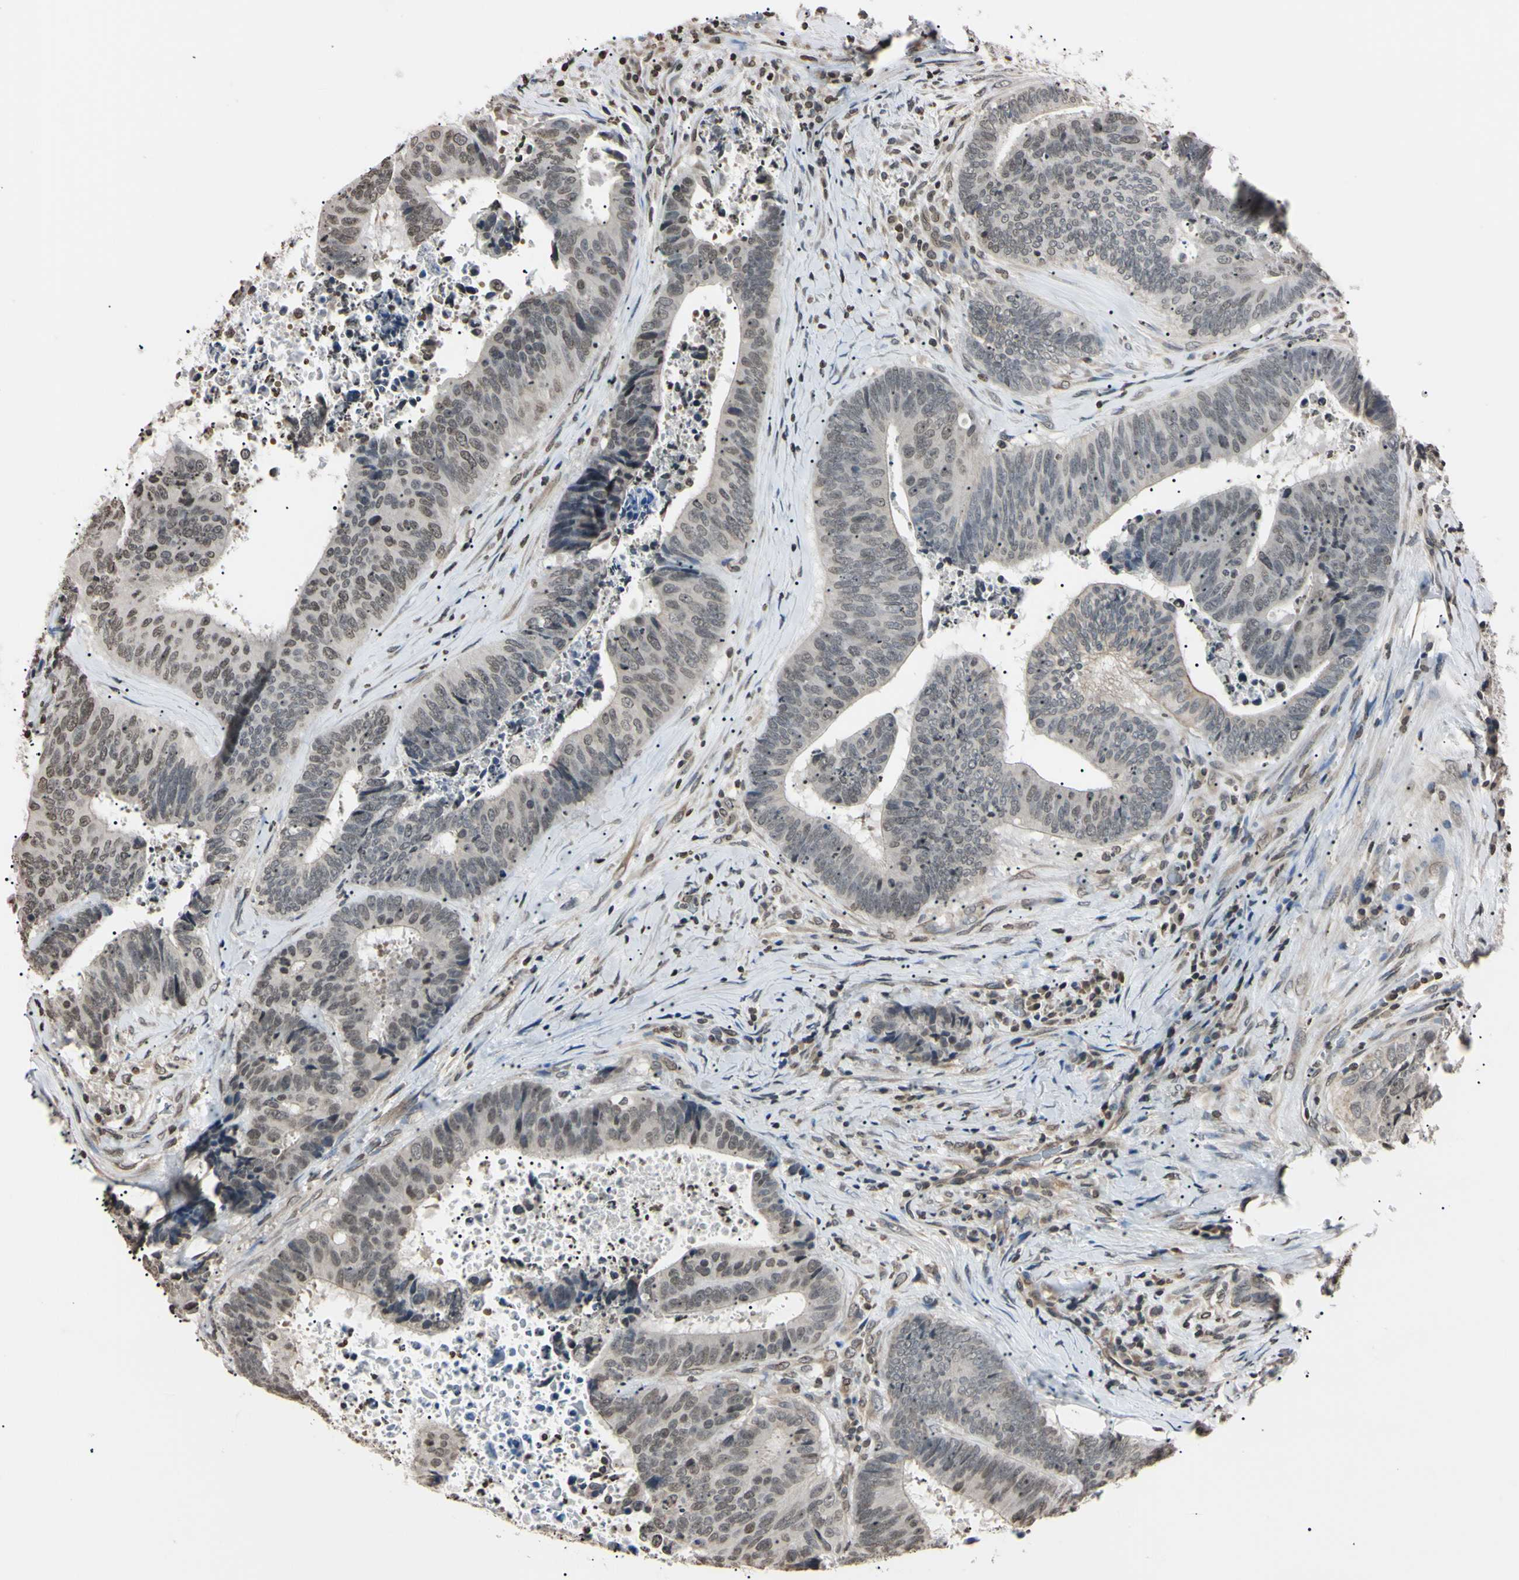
{"staining": {"intensity": "weak", "quantity": ">75%", "location": "nuclear"}, "tissue": "colorectal cancer", "cell_type": "Tumor cells", "image_type": "cancer", "snomed": [{"axis": "morphology", "description": "Adenocarcinoma, NOS"}, {"axis": "topography", "description": "Rectum"}], "caption": "DAB (3,3'-diaminobenzidine) immunohistochemical staining of colorectal cancer (adenocarcinoma) exhibits weak nuclear protein staining in approximately >75% of tumor cells. The protein is stained brown, and the nuclei are stained in blue (DAB (3,3'-diaminobenzidine) IHC with brightfield microscopy, high magnification).", "gene": "CDC45", "patient": {"sex": "male", "age": 72}}